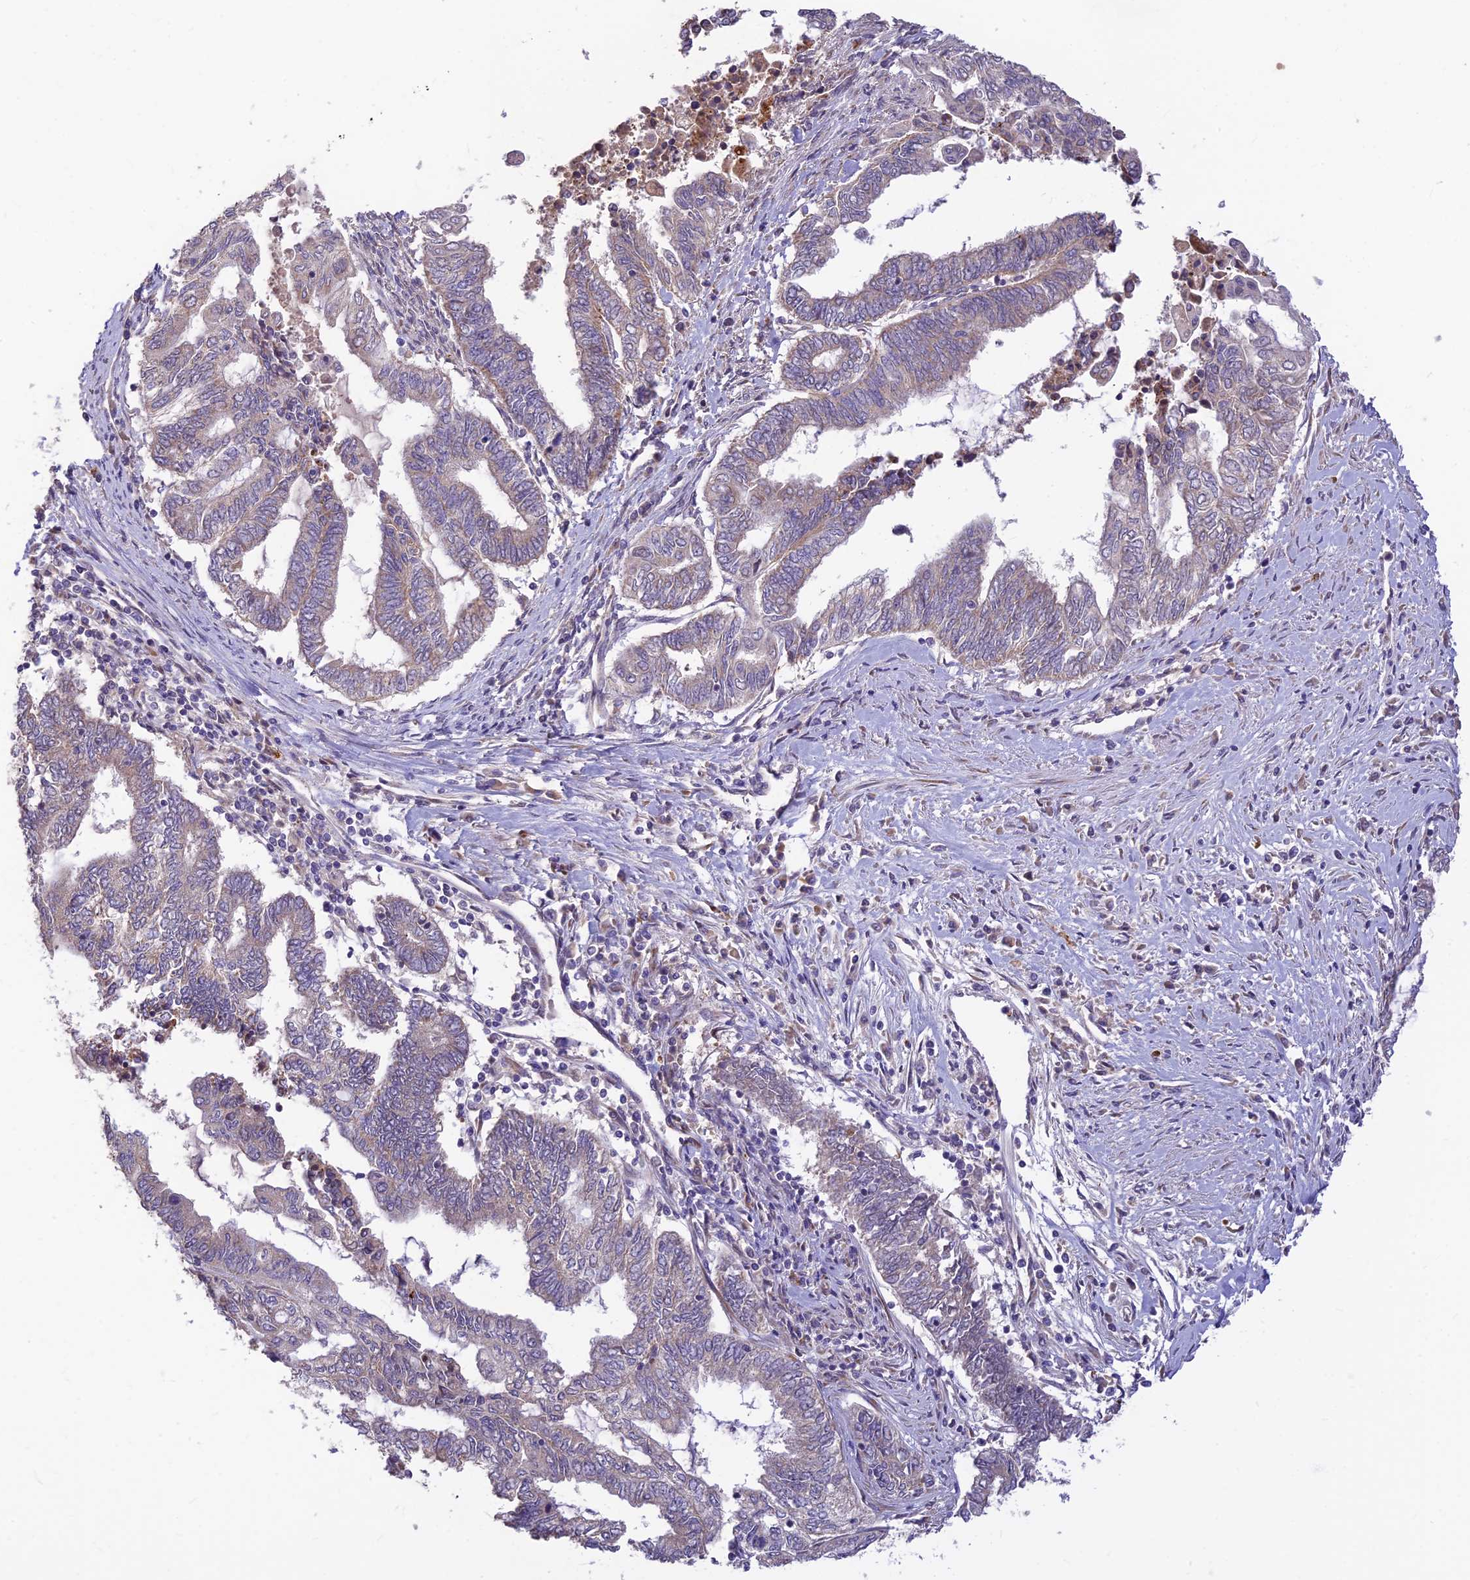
{"staining": {"intensity": "negative", "quantity": "none", "location": "none"}, "tissue": "endometrial cancer", "cell_type": "Tumor cells", "image_type": "cancer", "snomed": [{"axis": "morphology", "description": "Adenocarcinoma, NOS"}, {"axis": "topography", "description": "Uterus"}, {"axis": "topography", "description": "Endometrium"}], "caption": "Tumor cells are negative for brown protein staining in adenocarcinoma (endometrial).", "gene": "ASPDH", "patient": {"sex": "female", "age": 70}}